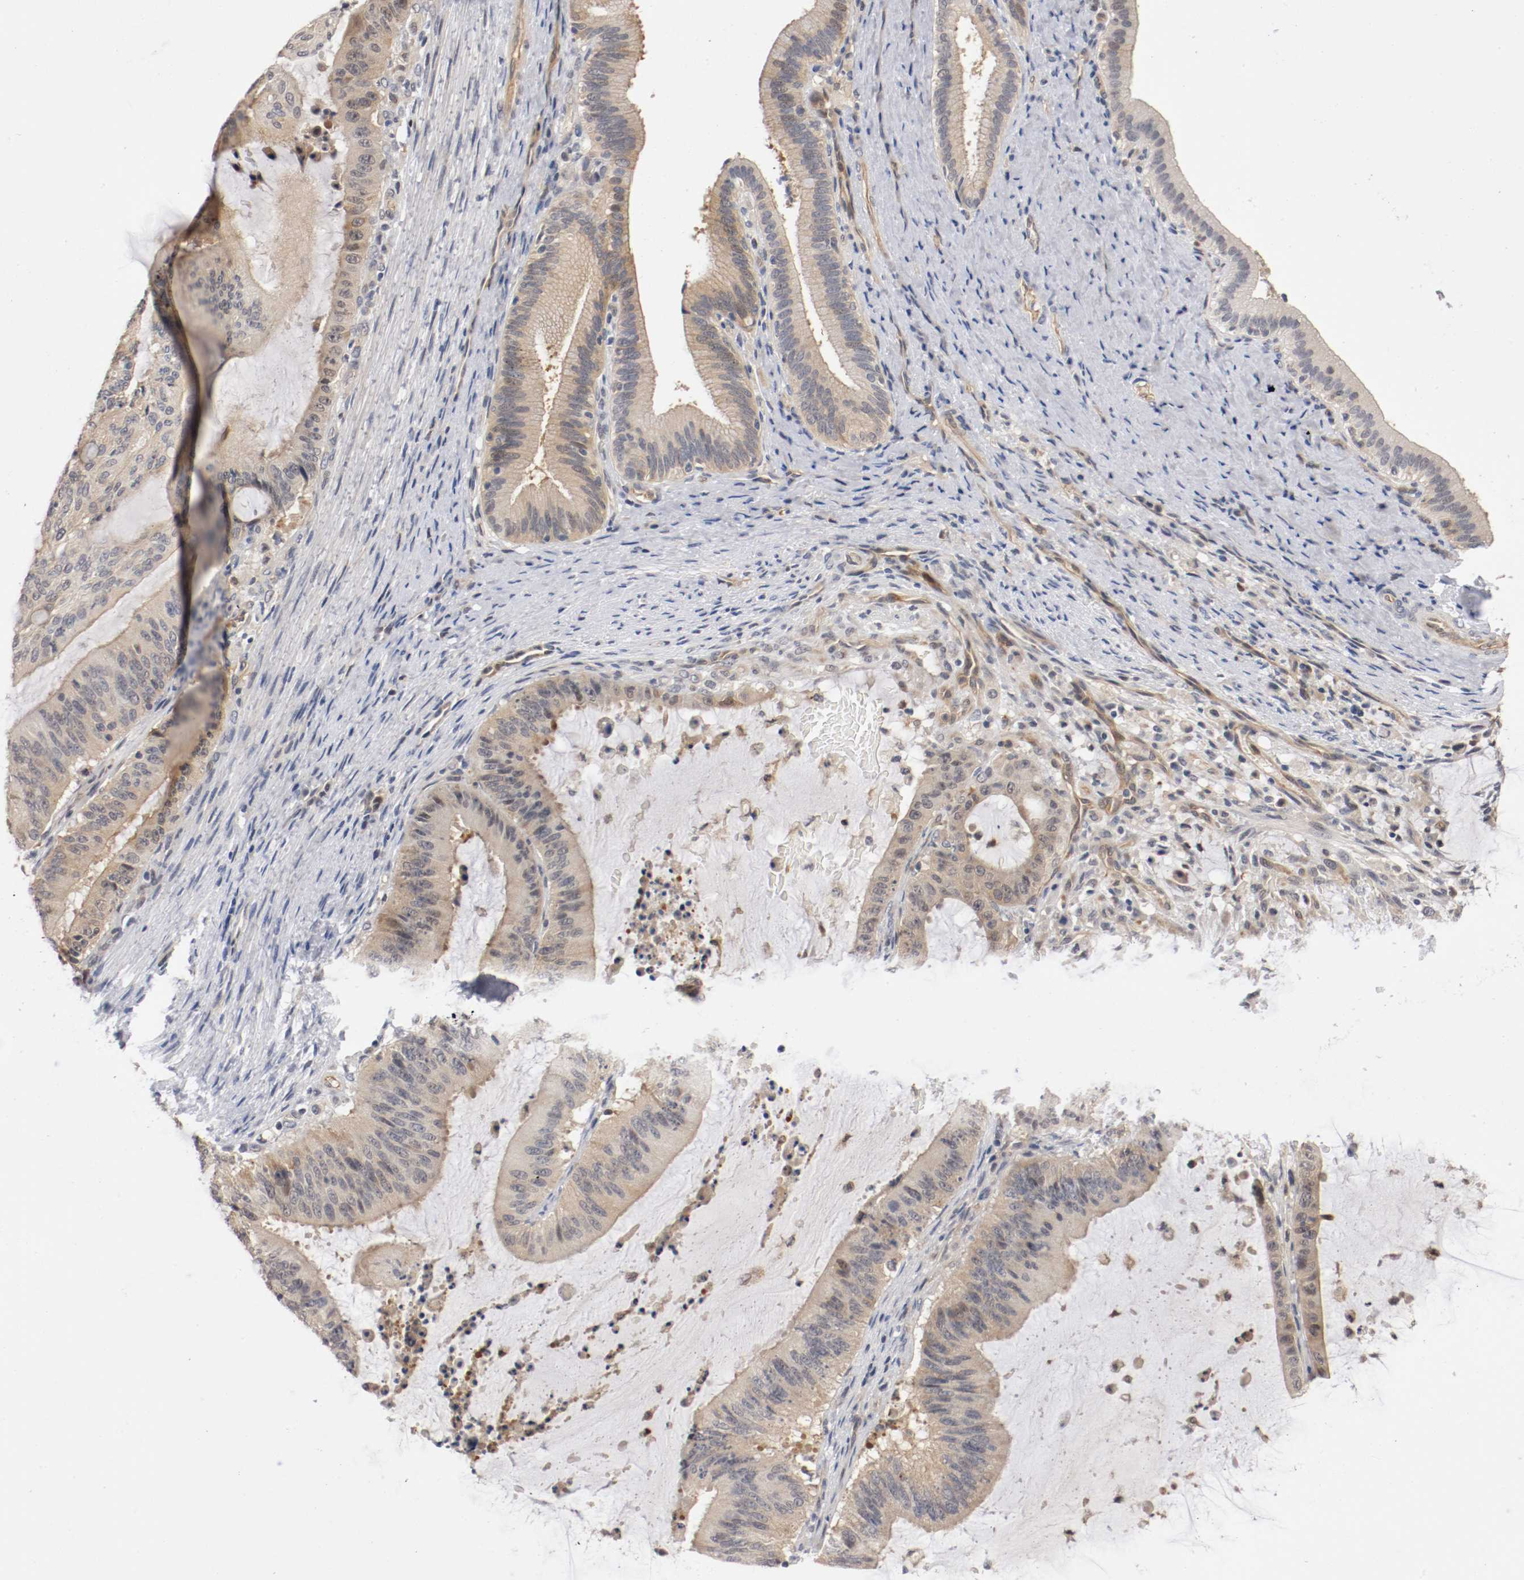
{"staining": {"intensity": "weak", "quantity": "25%-75%", "location": "cytoplasmic/membranous"}, "tissue": "liver cancer", "cell_type": "Tumor cells", "image_type": "cancer", "snomed": [{"axis": "morphology", "description": "Cholangiocarcinoma"}, {"axis": "topography", "description": "Liver"}], "caption": "Immunohistochemistry (IHC) (DAB) staining of human liver cholangiocarcinoma demonstrates weak cytoplasmic/membranous protein expression in about 25%-75% of tumor cells. Ihc stains the protein of interest in brown and the nuclei are stained blue.", "gene": "RBM23", "patient": {"sex": "female", "age": 73}}